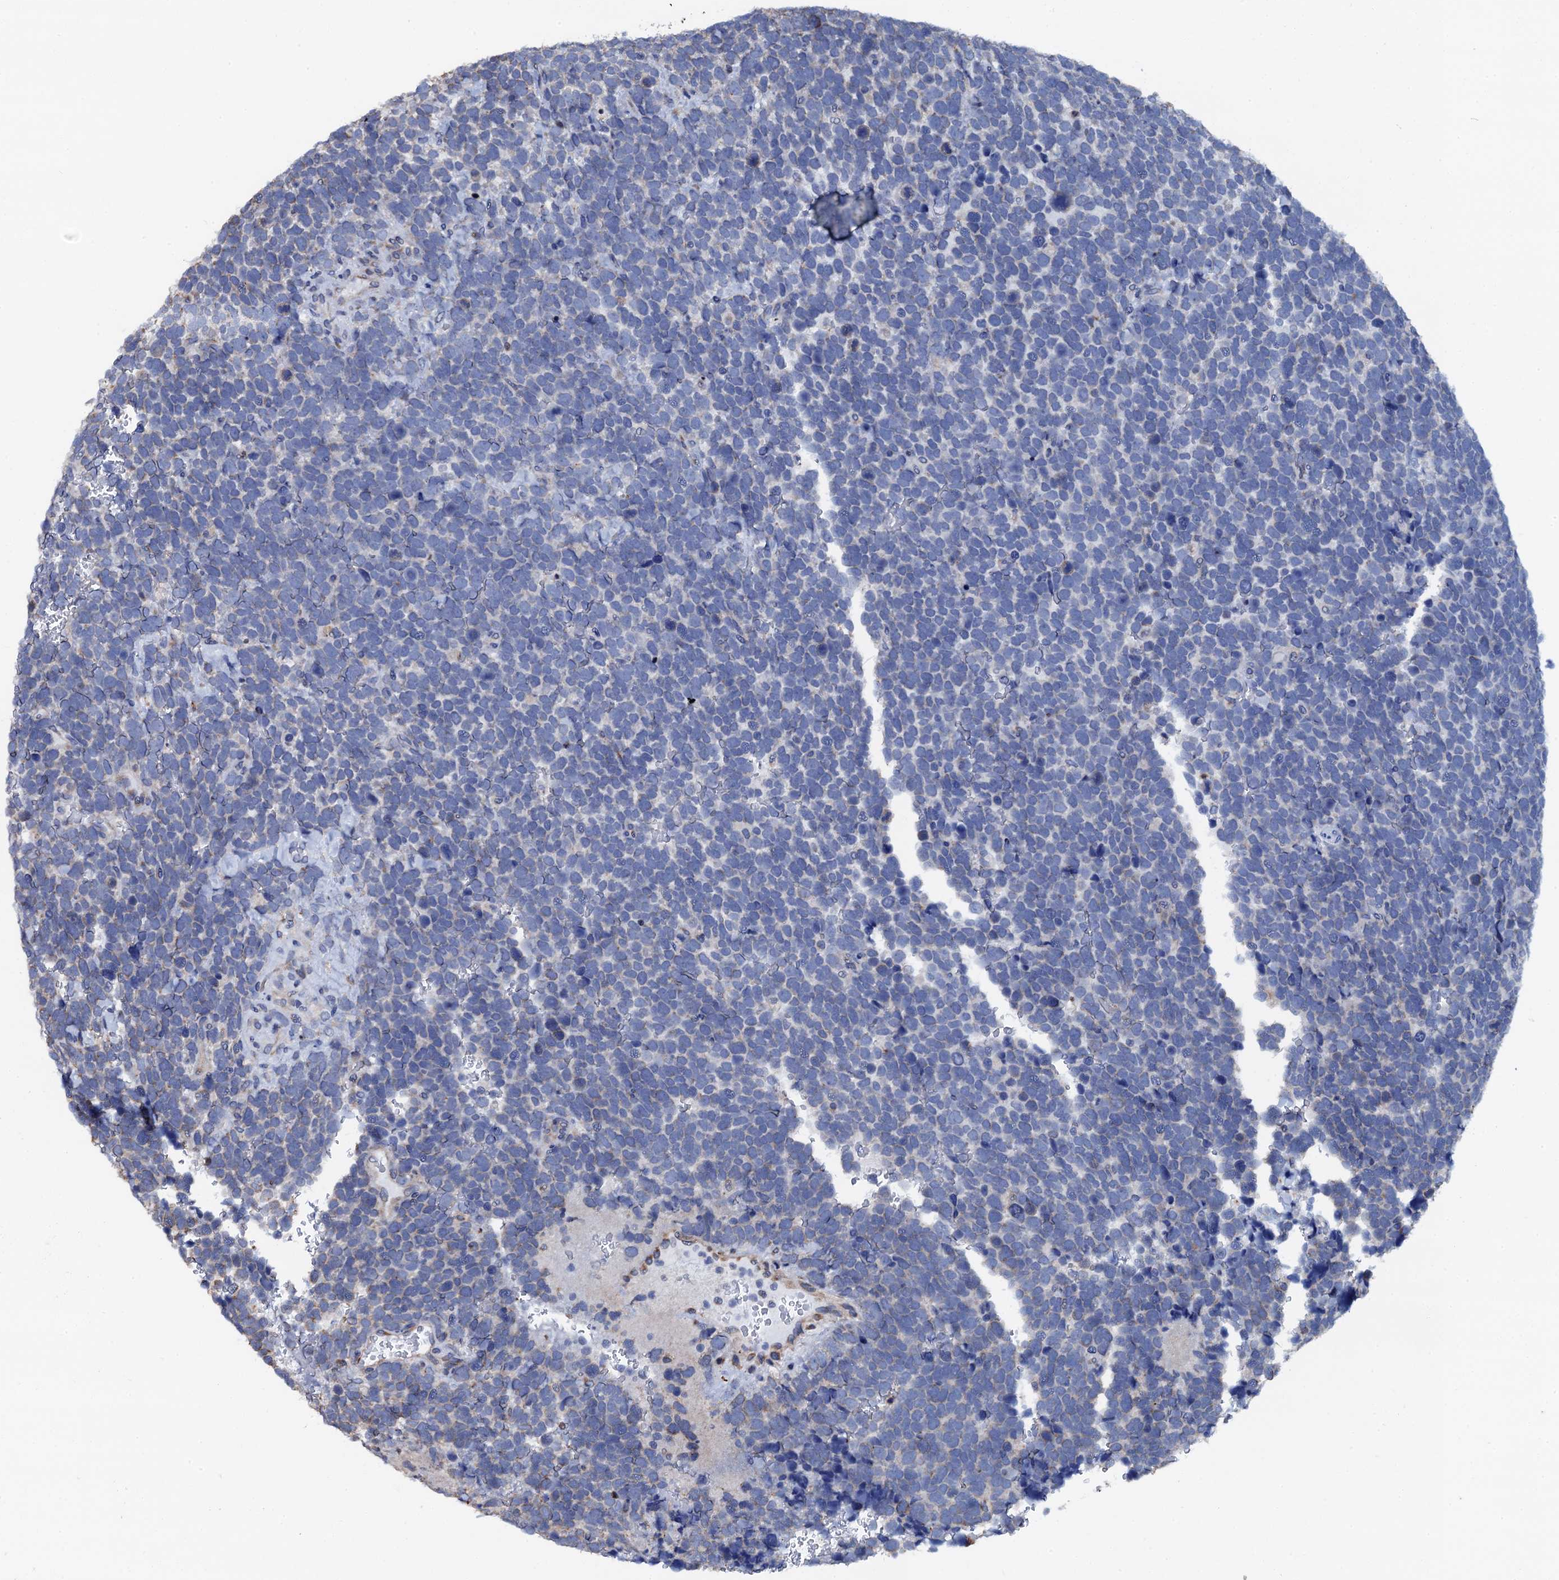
{"staining": {"intensity": "negative", "quantity": "none", "location": "none"}, "tissue": "urothelial cancer", "cell_type": "Tumor cells", "image_type": "cancer", "snomed": [{"axis": "morphology", "description": "Urothelial carcinoma, High grade"}, {"axis": "topography", "description": "Urinary bladder"}], "caption": "High magnification brightfield microscopy of high-grade urothelial carcinoma stained with DAB (brown) and counterstained with hematoxylin (blue): tumor cells show no significant expression.", "gene": "AKAP3", "patient": {"sex": "female", "age": 82}}